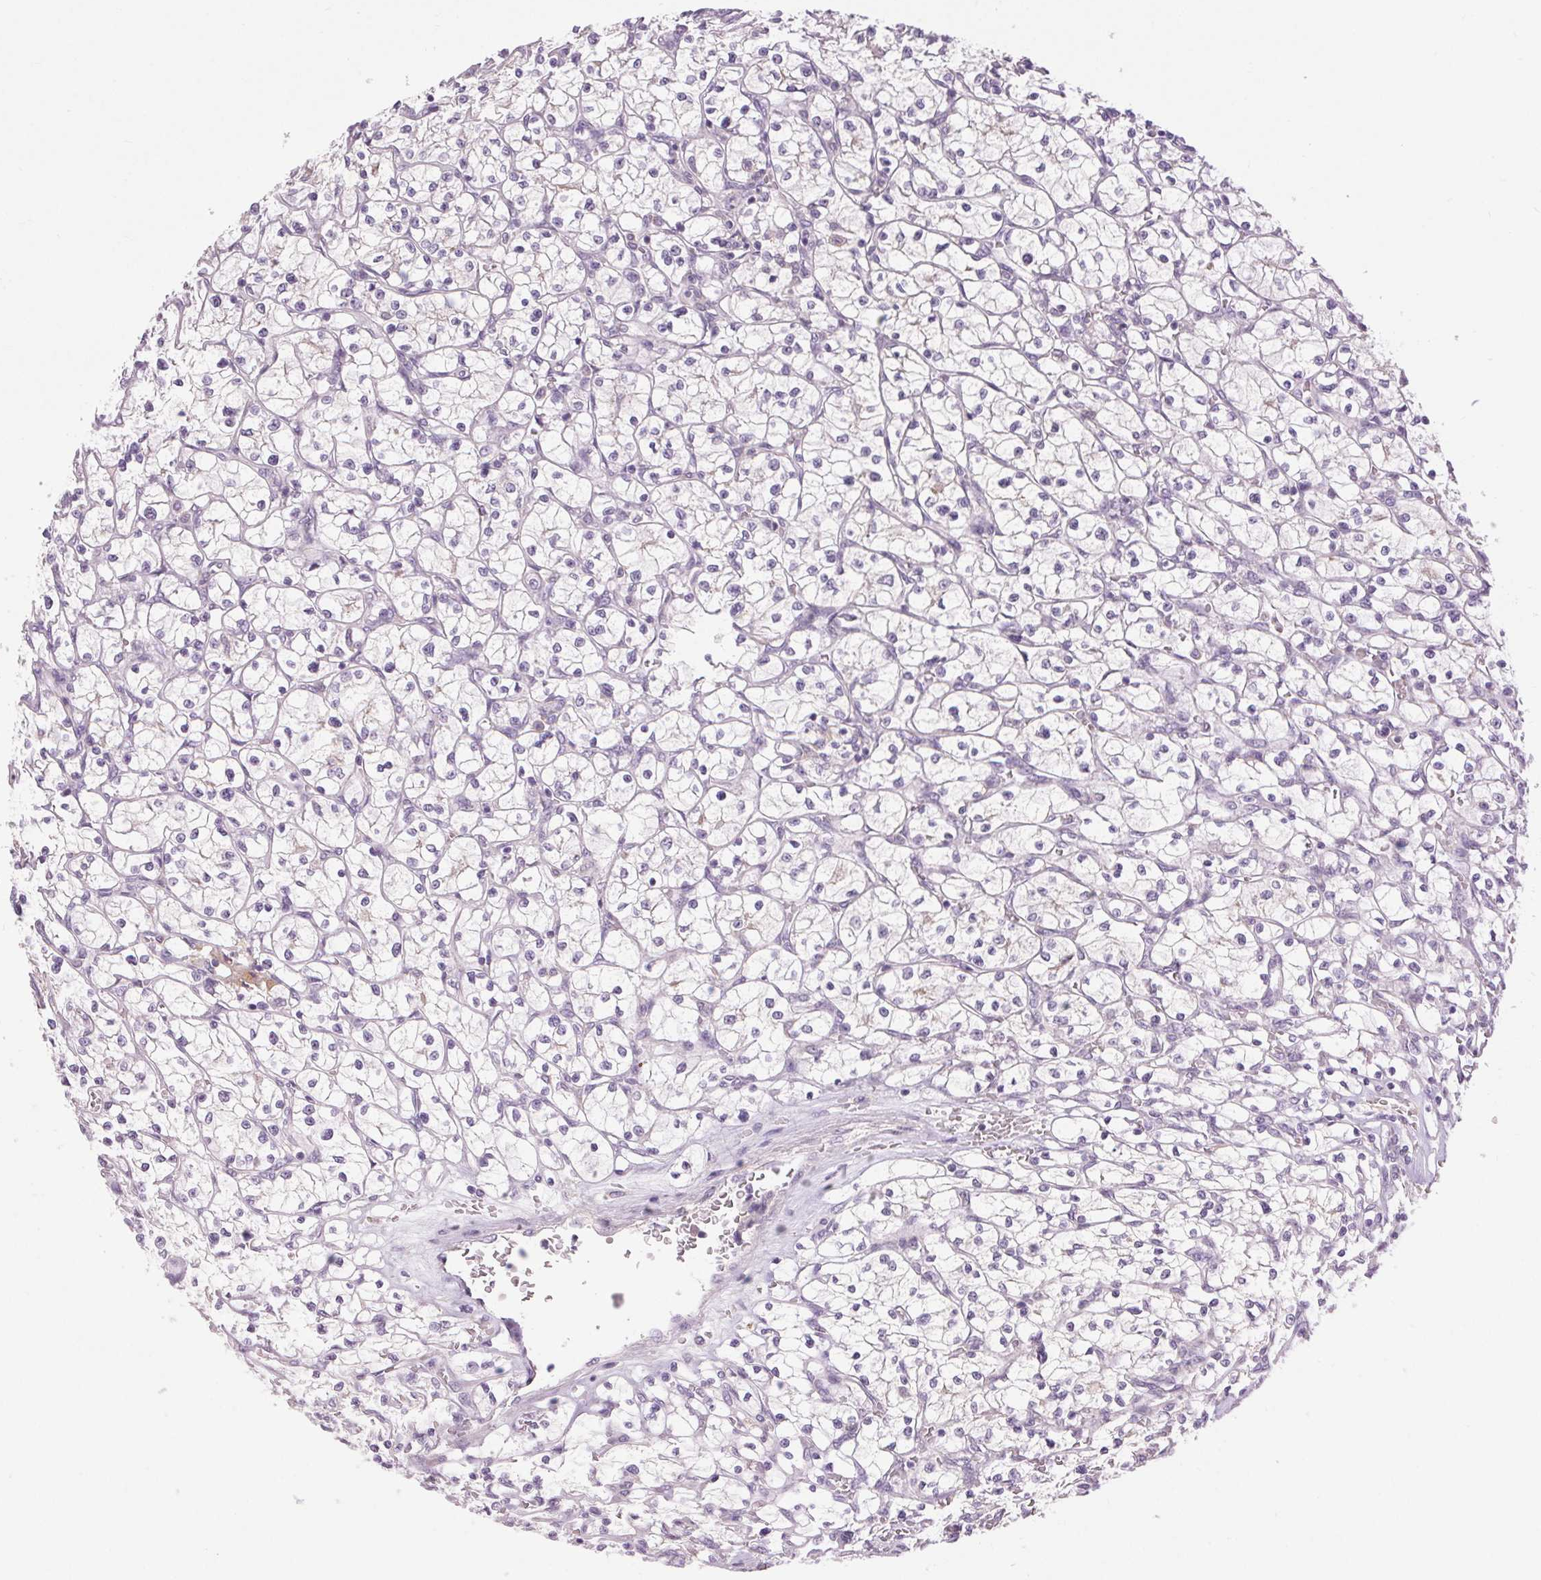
{"staining": {"intensity": "negative", "quantity": "none", "location": "none"}, "tissue": "renal cancer", "cell_type": "Tumor cells", "image_type": "cancer", "snomed": [{"axis": "morphology", "description": "Adenocarcinoma, NOS"}, {"axis": "topography", "description": "Kidney"}], "caption": "Tumor cells show no significant positivity in renal adenocarcinoma.", "gene": "TM6SF1", "patient": {"sex": "female", "age": 64}}